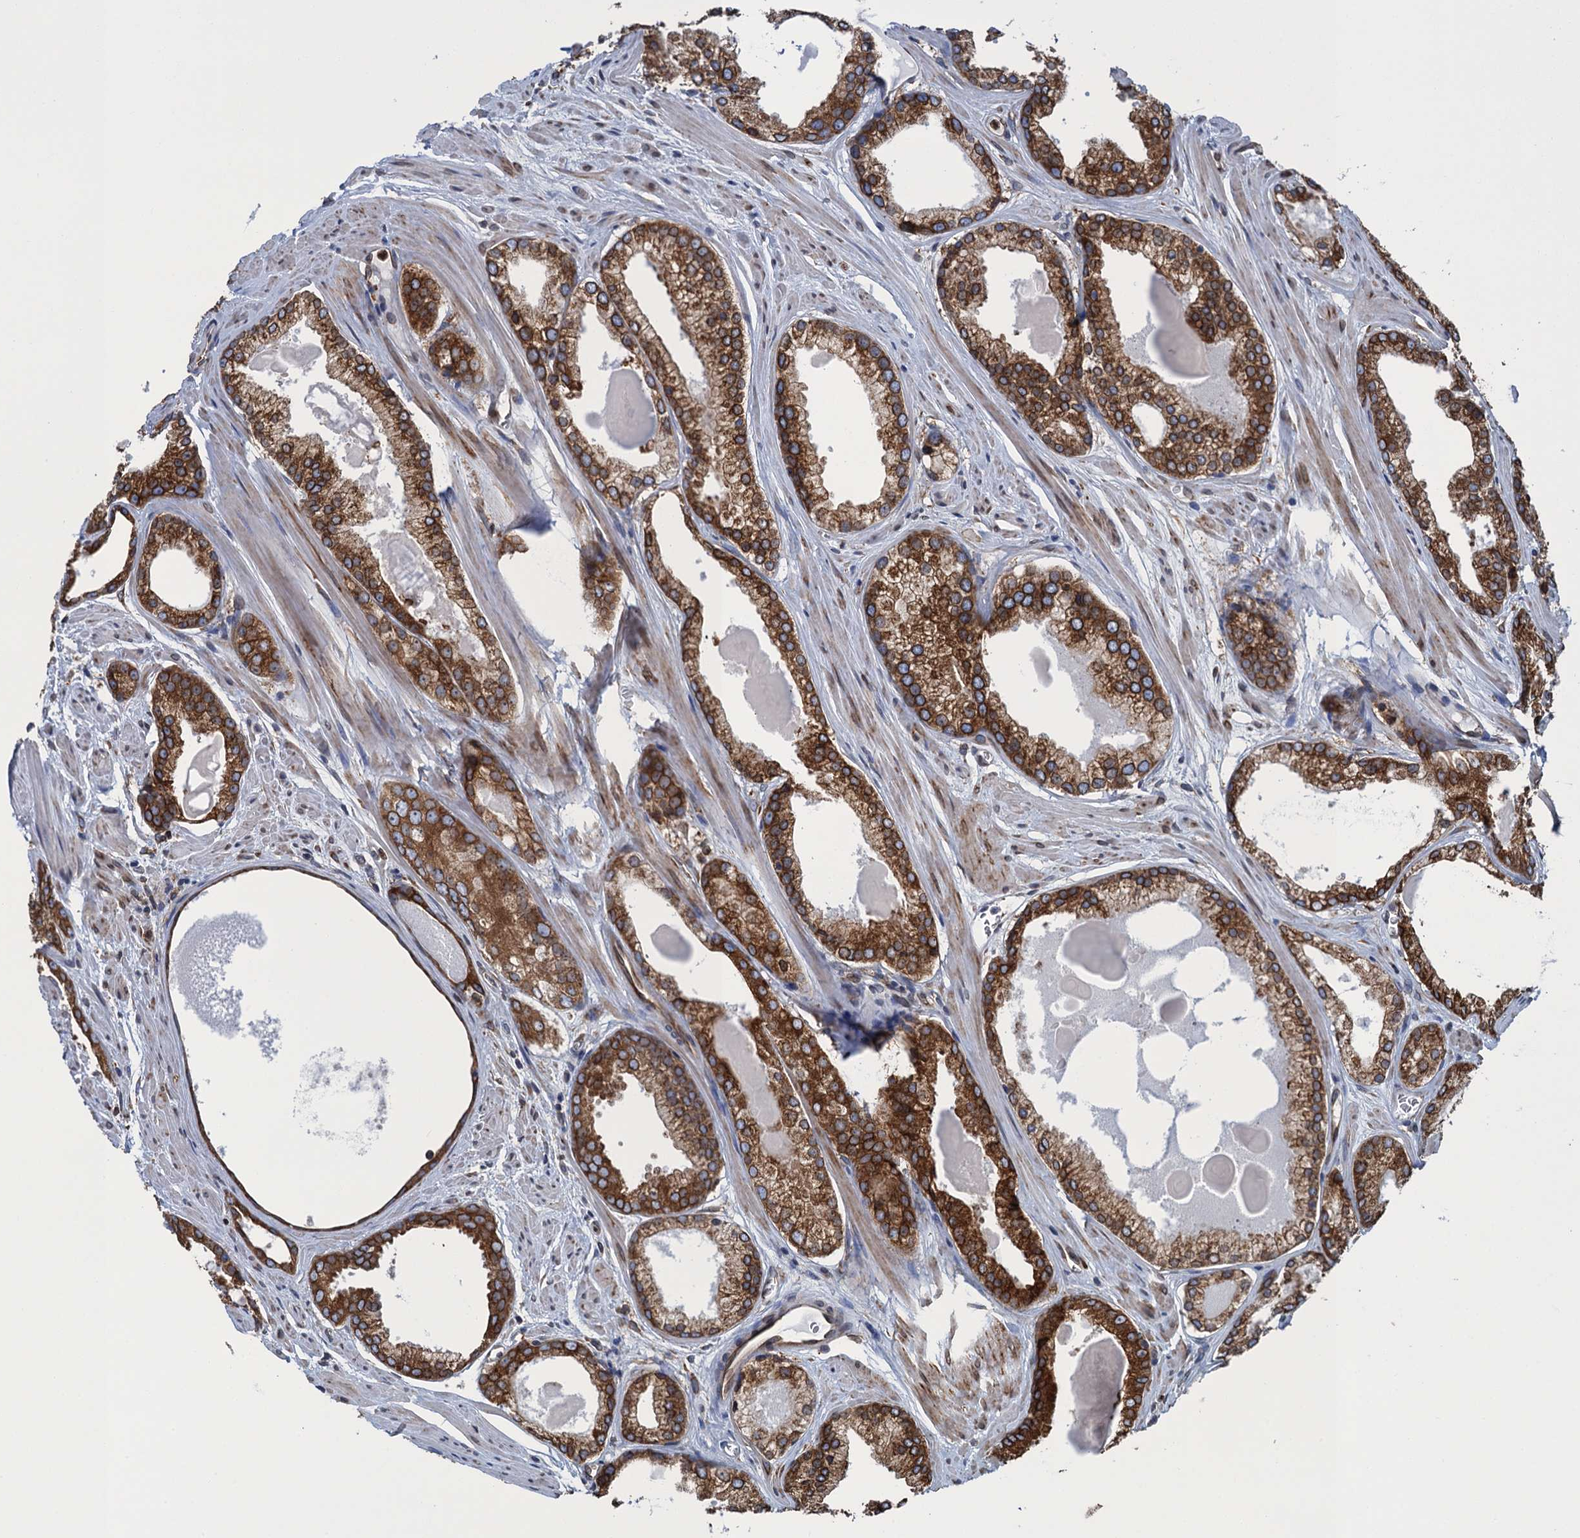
{"staining": {"intensity": "strong", "quantity": ">75%", "location": "cytoplasmic/membranous"}, "tissue": "prostate cancer", "cell_type": "Tumor cells", "image_type": "cancer", "snomed": [{"axis": "morphology", "description": "Adenocarcinoma, Low grade"}, {"axis": "topography", "description": "Prostate"}], "caption": "Immunohistochemical staining of prostate cancer (adenocarcinoma (low-grade)) exhibits strong cytoplasmic/membranous protein expression in approximately >75% of tumor cells.", "gene": "TMEM205", "patient": {"sex": "male", "age": 54}}